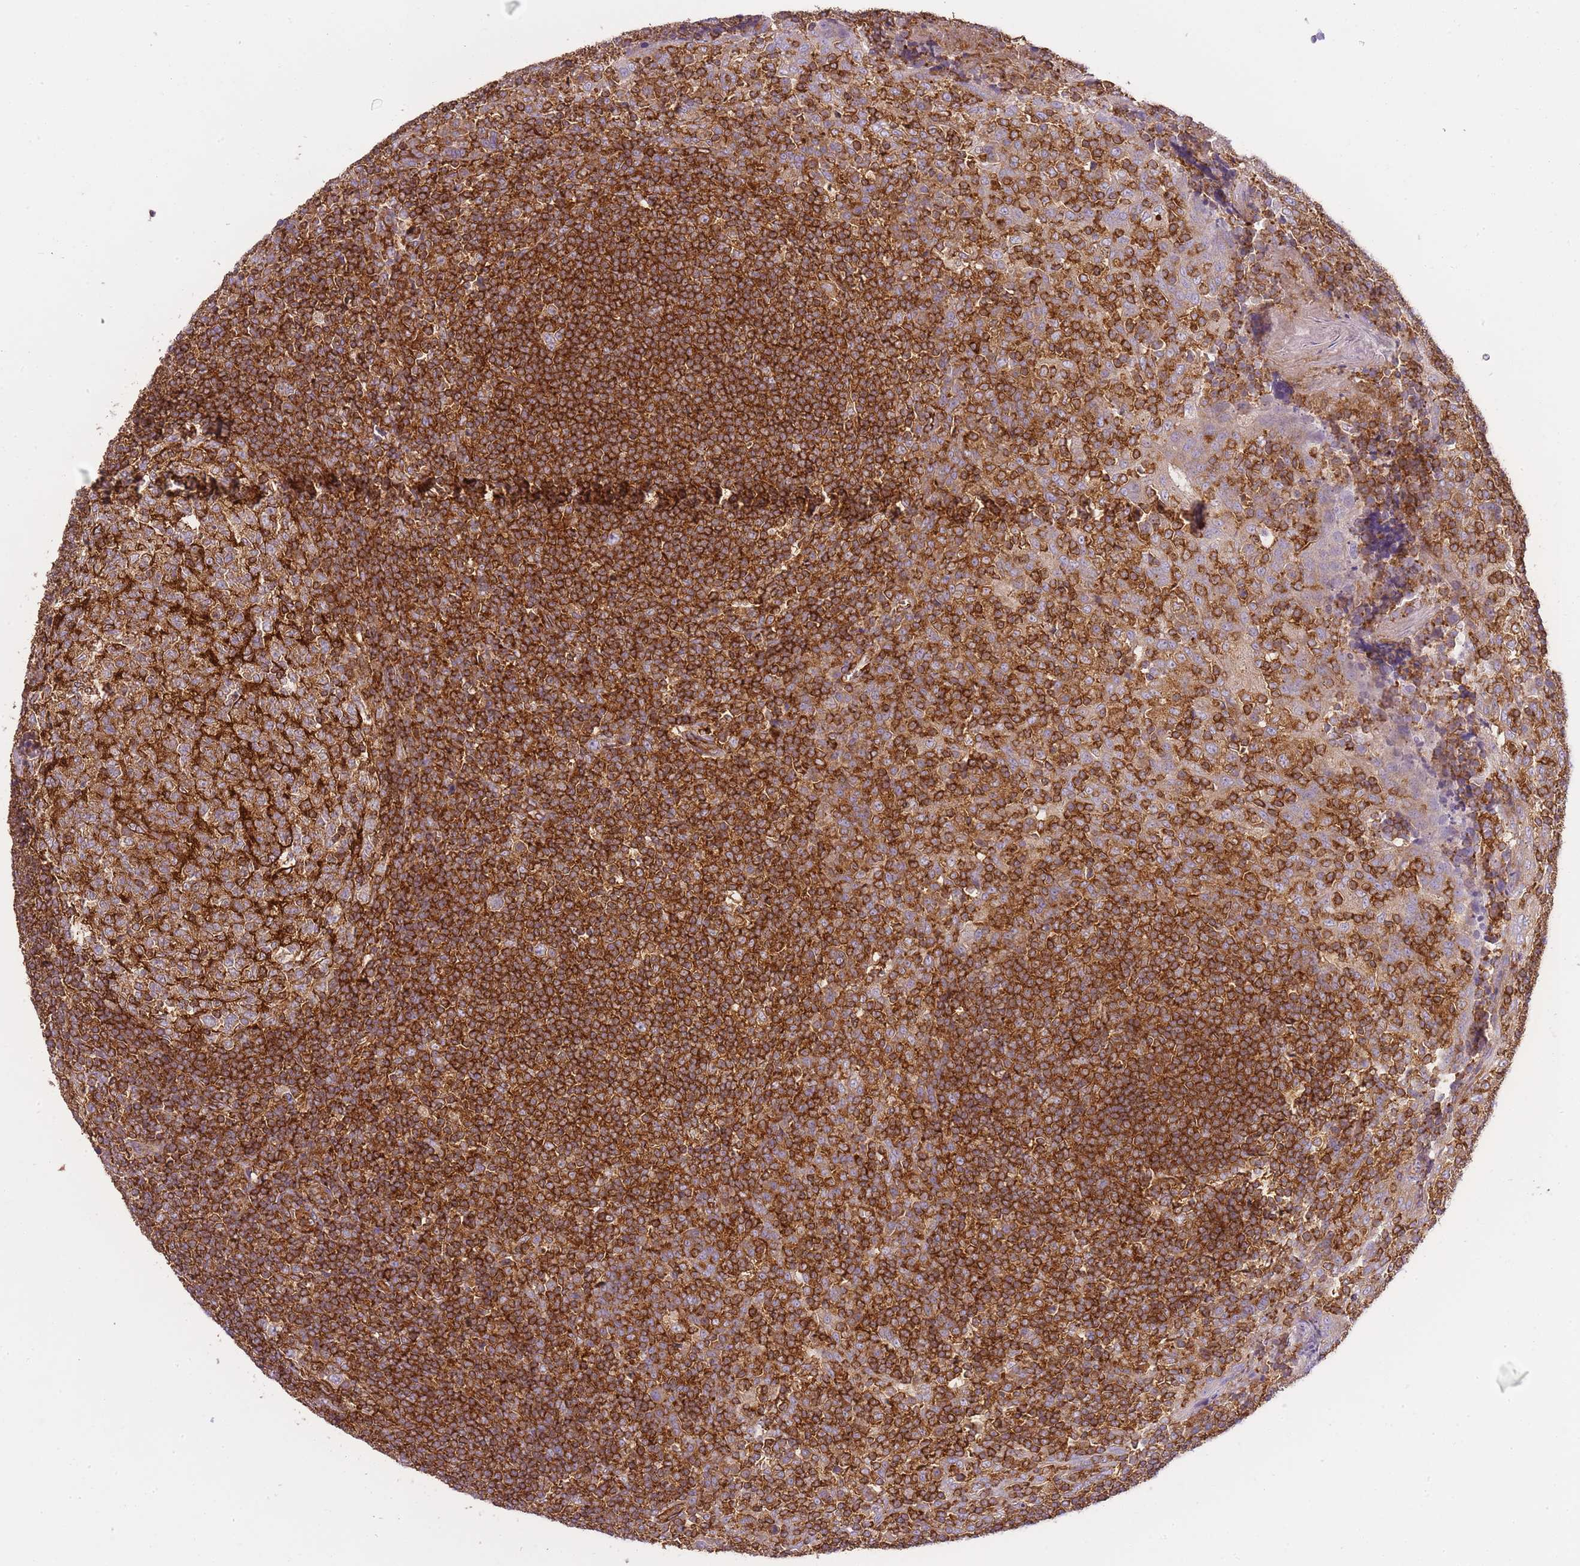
{"staining": {"intensity": "moderate", "quantity": ">75%", "location": "cytoplasmic/membranous"}, "tissue": "tonsil", "cell_type": "Germinal center cells", "image_type": "normal", "snomed": [{"axis": "morphology", "description": "Normal tissue, NOS"}, {"axis": "topography", "description": "Tonsil"}], "caption": "High-power microscopy captured an IHC image of benign tonsil, revealing moderate cytoplasmic/membranous expression in about >75% of germinal center cells.", "gene": "MSN", "patient": {"sex": "female", "age": 19}}